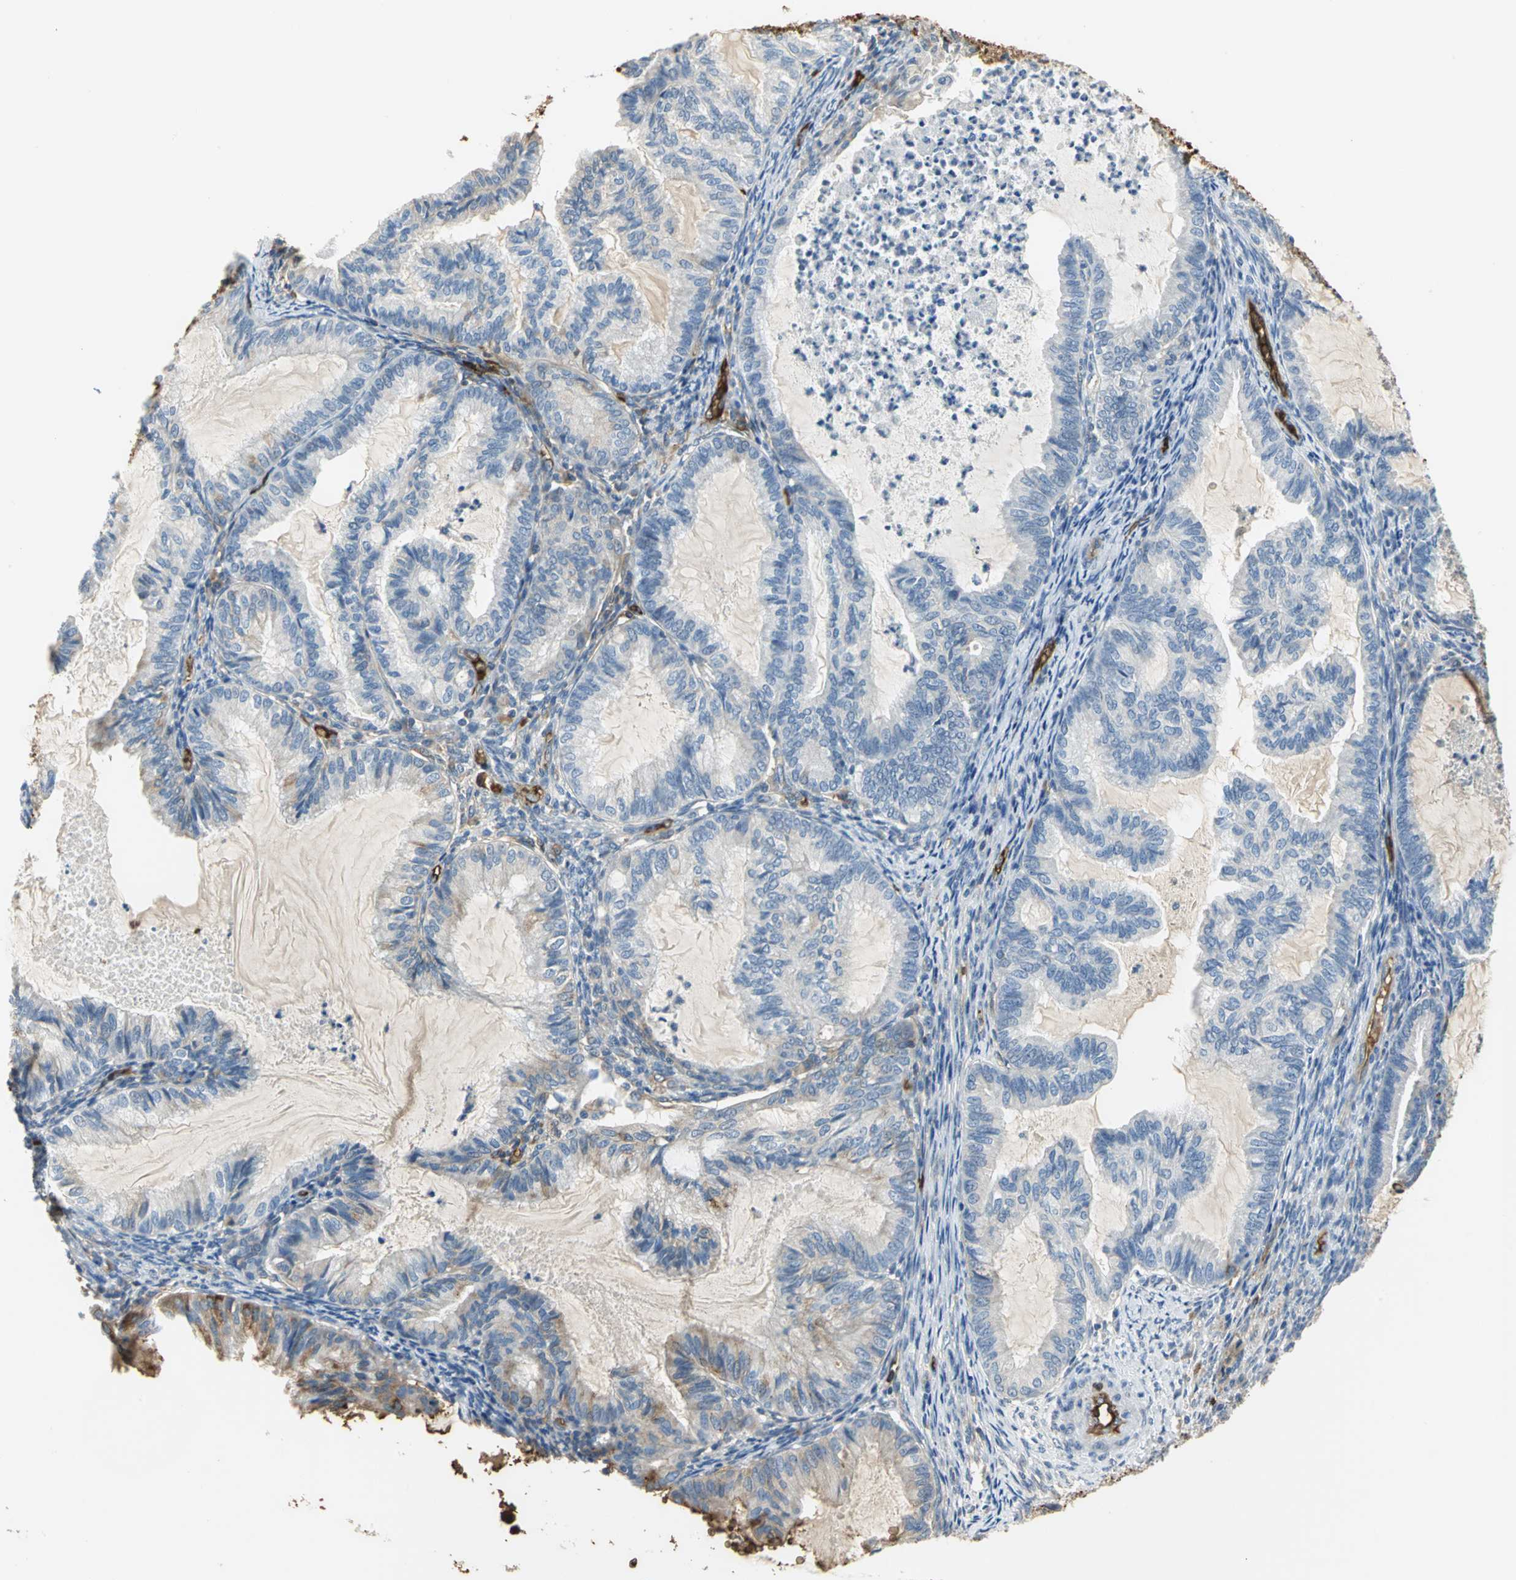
{"staining": {"intensity": "strong", "quantity": ">75%", "location": "cytoplasmic/membranous"}, "tissue": "cervical cancer", "cell_type": "Tumor cells", "image_type": "cancer", "snomed": [{"axis": "morphology", "description": "Normal tissue, NOS"}, {"axis": "morphology", "description": "Adenocarcinoma, NOS"}, {"axis": "topography", "description": "Cervix"}, {"axis": "topography", "description": "Endometrium"}], "caption": "A high-resolution image shows immunohistochemistry (IHC) staining of adenocarcinoma (cervical), which exhibits strong cytoplasmic/membranous positivity in about >75% of tumor cells.", "gene": "TREM1", "patient": {"sex": "female", "age": 86}}